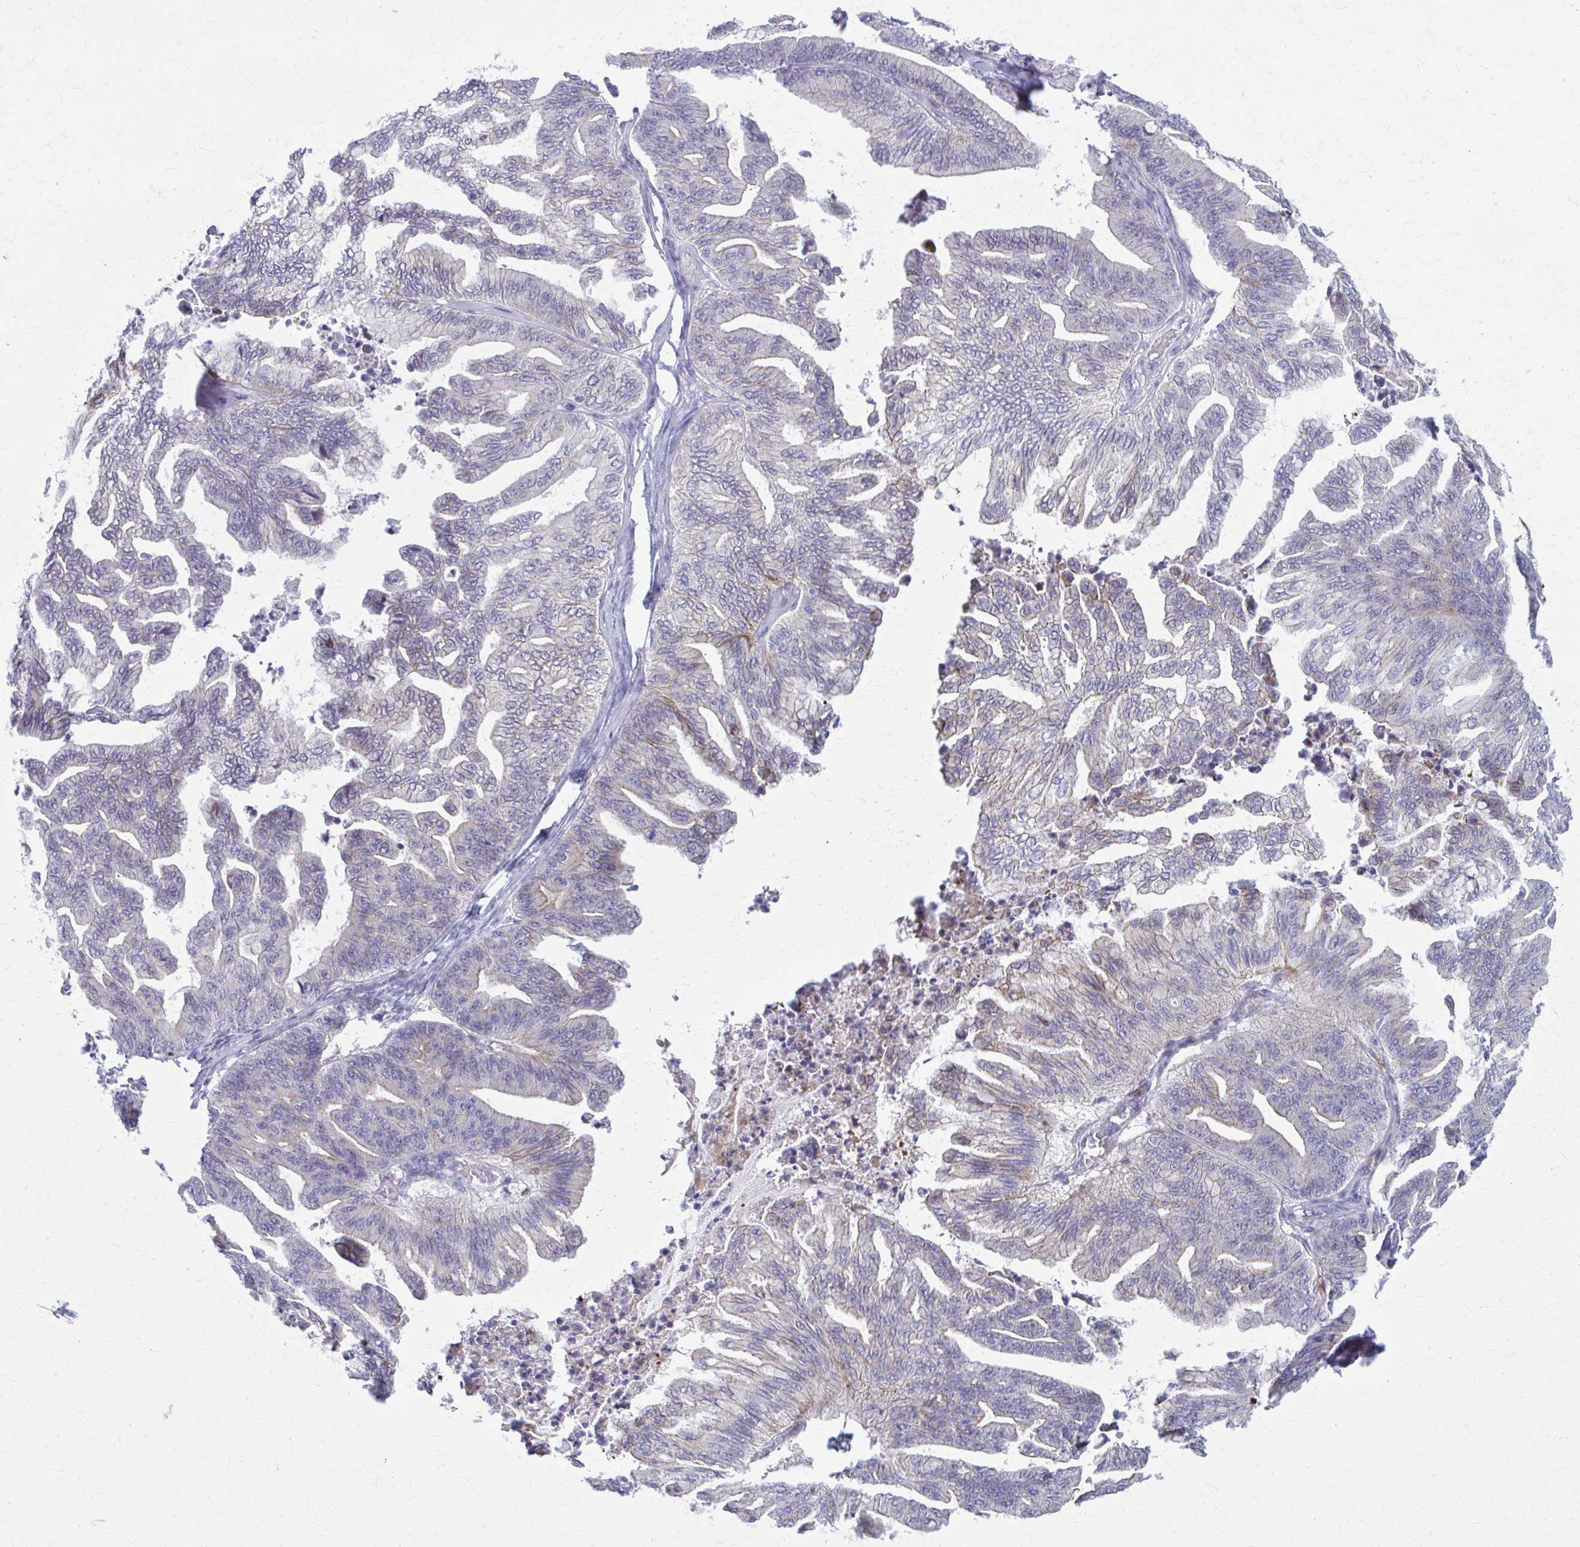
{"staining": {"intensity": "weak", "quantity": "<25%", "location": "cytoplasmic/membranous"}, "tissue": "ovarian cancer", "cell_type": "Tumor cells", "image_type": "cancer", "snomed": [{"axis": "morphology", "description": "Cystadenocarcinoma, mucinous, NOS"}, {"axis": "topography", "description": "Ovary"}], "caption": "Ovarian cancer was stained to show a protein in brown. There is no significant expression in tumor cells.", "gene": "PEDS1", "patient": {"sex": "female", "age": 67}}